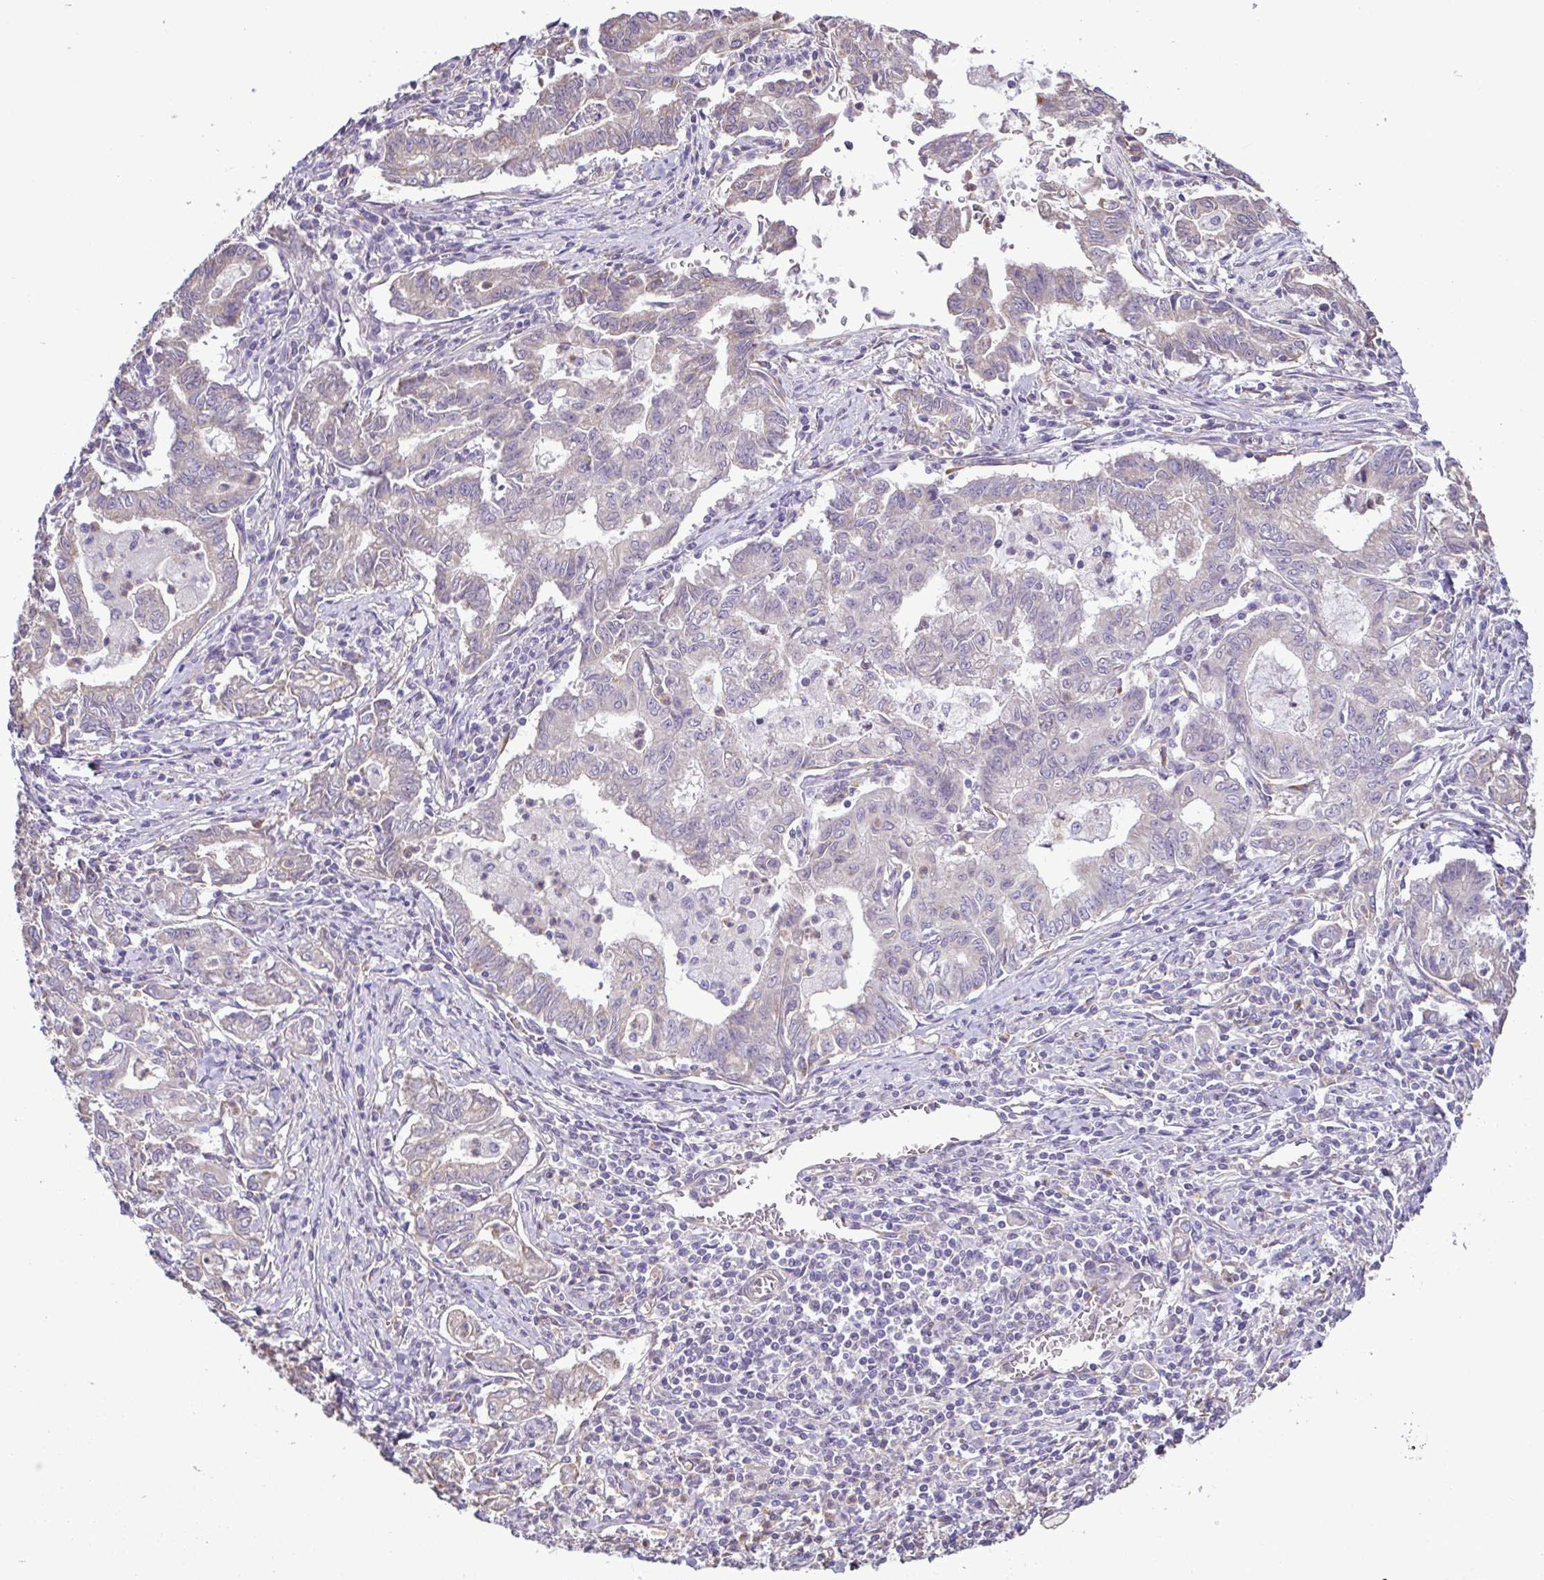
{"staining": {"intensity": "negative", "quantity": "none", "location": "none"}, "tissue": "stomach cancer", "cell_type": "Tumor cells", "image_type": "cancer", "snomed": [{"axis": "morphology", "description": "Adenocarcinoma, NOS"}, {"axis": "topography", "description": "Stomach, upper"}], "caption": "This is an immunohistochemistry micrograph of stomach cancer. There is no expression in tumor cells.", "gene": "MYL10", "patient": {"sex": "female", "age": 79}}